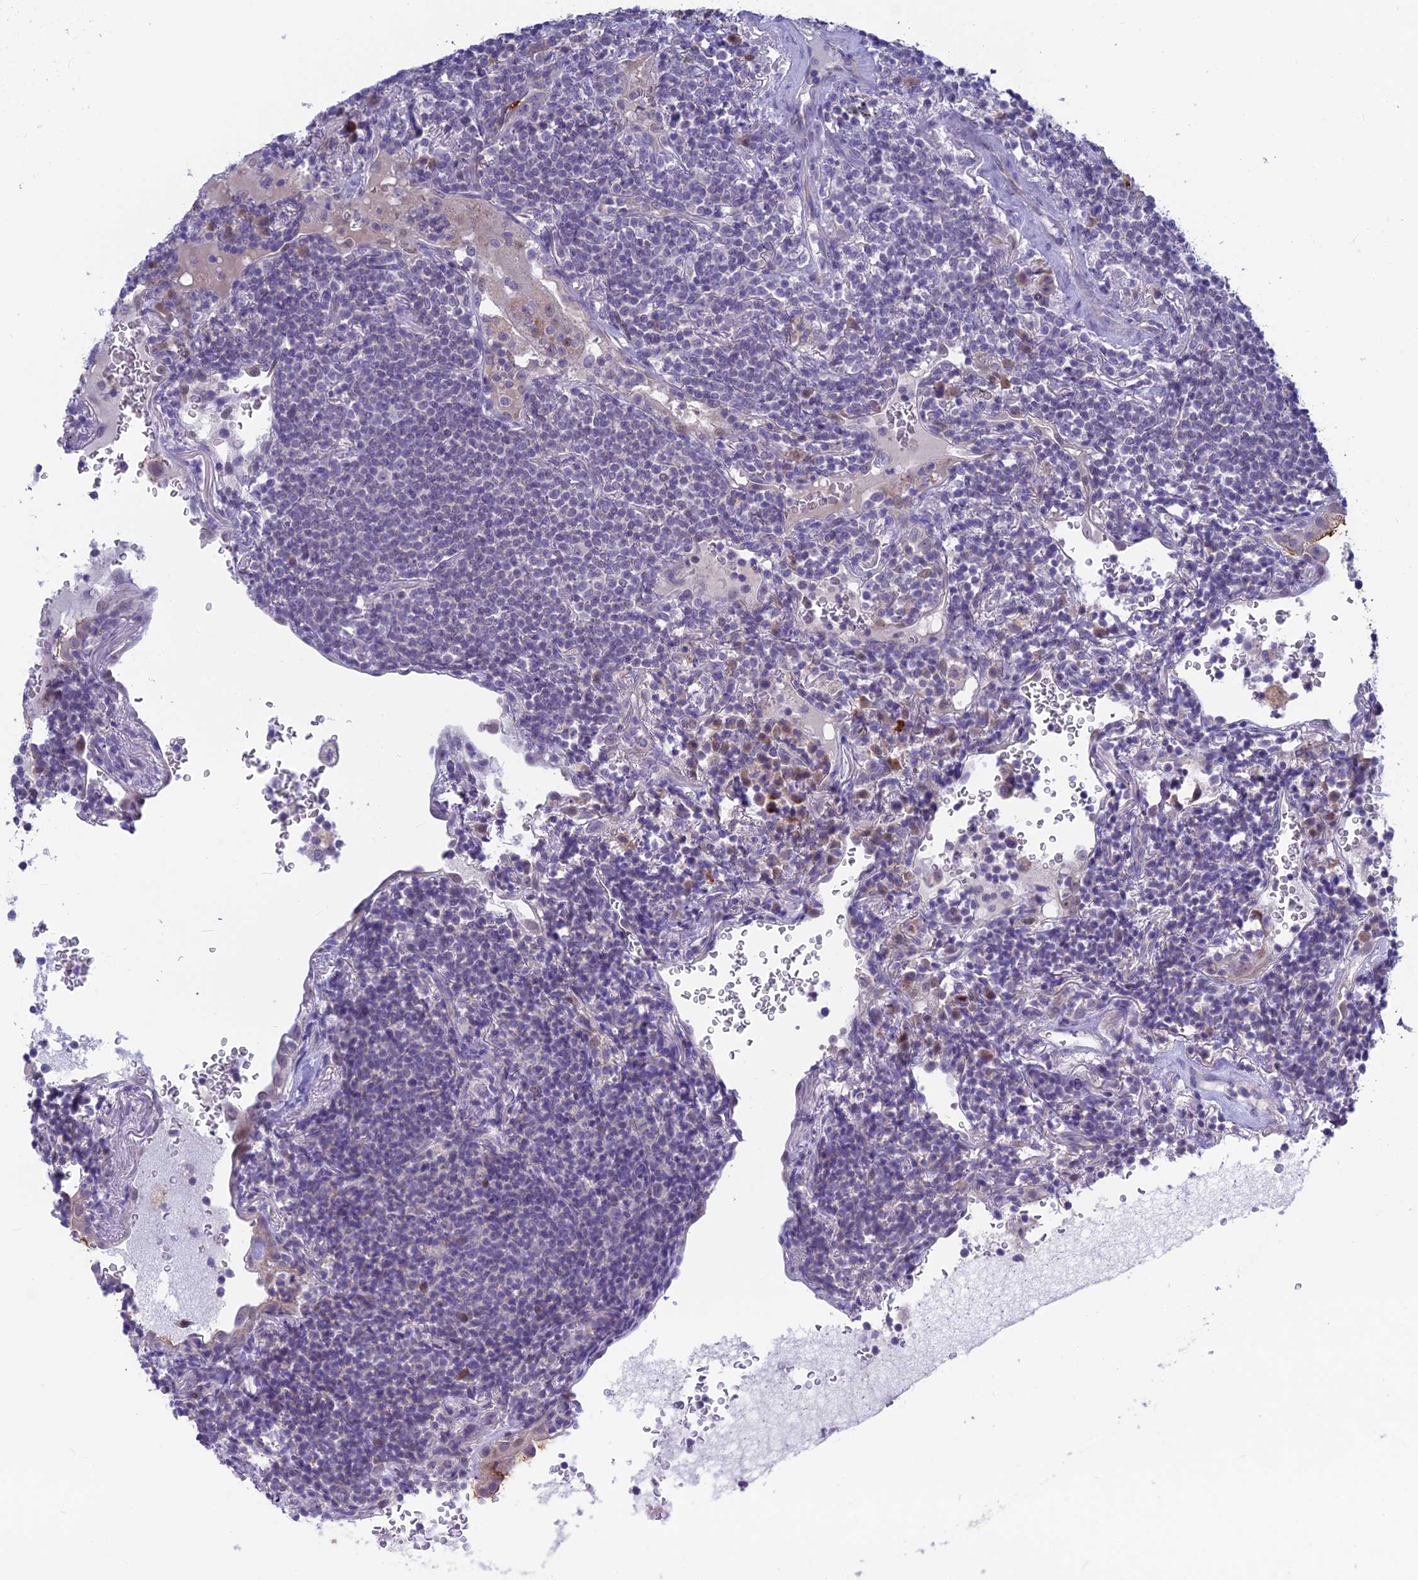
{"staining": {"intensity": "negative", "quantity": "none", "location": "none"}, "tissue": "lymphoma", "cell_type": "Tumor cells", "image_type": "cancer", "snomed": [{"axis": "morphology", "description": "Malignant lymphoma, non-Hodgkin's type, Low grade"}, {"axis": "topography", "description": "Lung"}], "caption": "This is an immunohistochemistry (IHC) histopathology image of lymphoma. There is no expression in tumor cells.", "gene": "SNTN", "patient": {"sex": "female", "age": 71}}